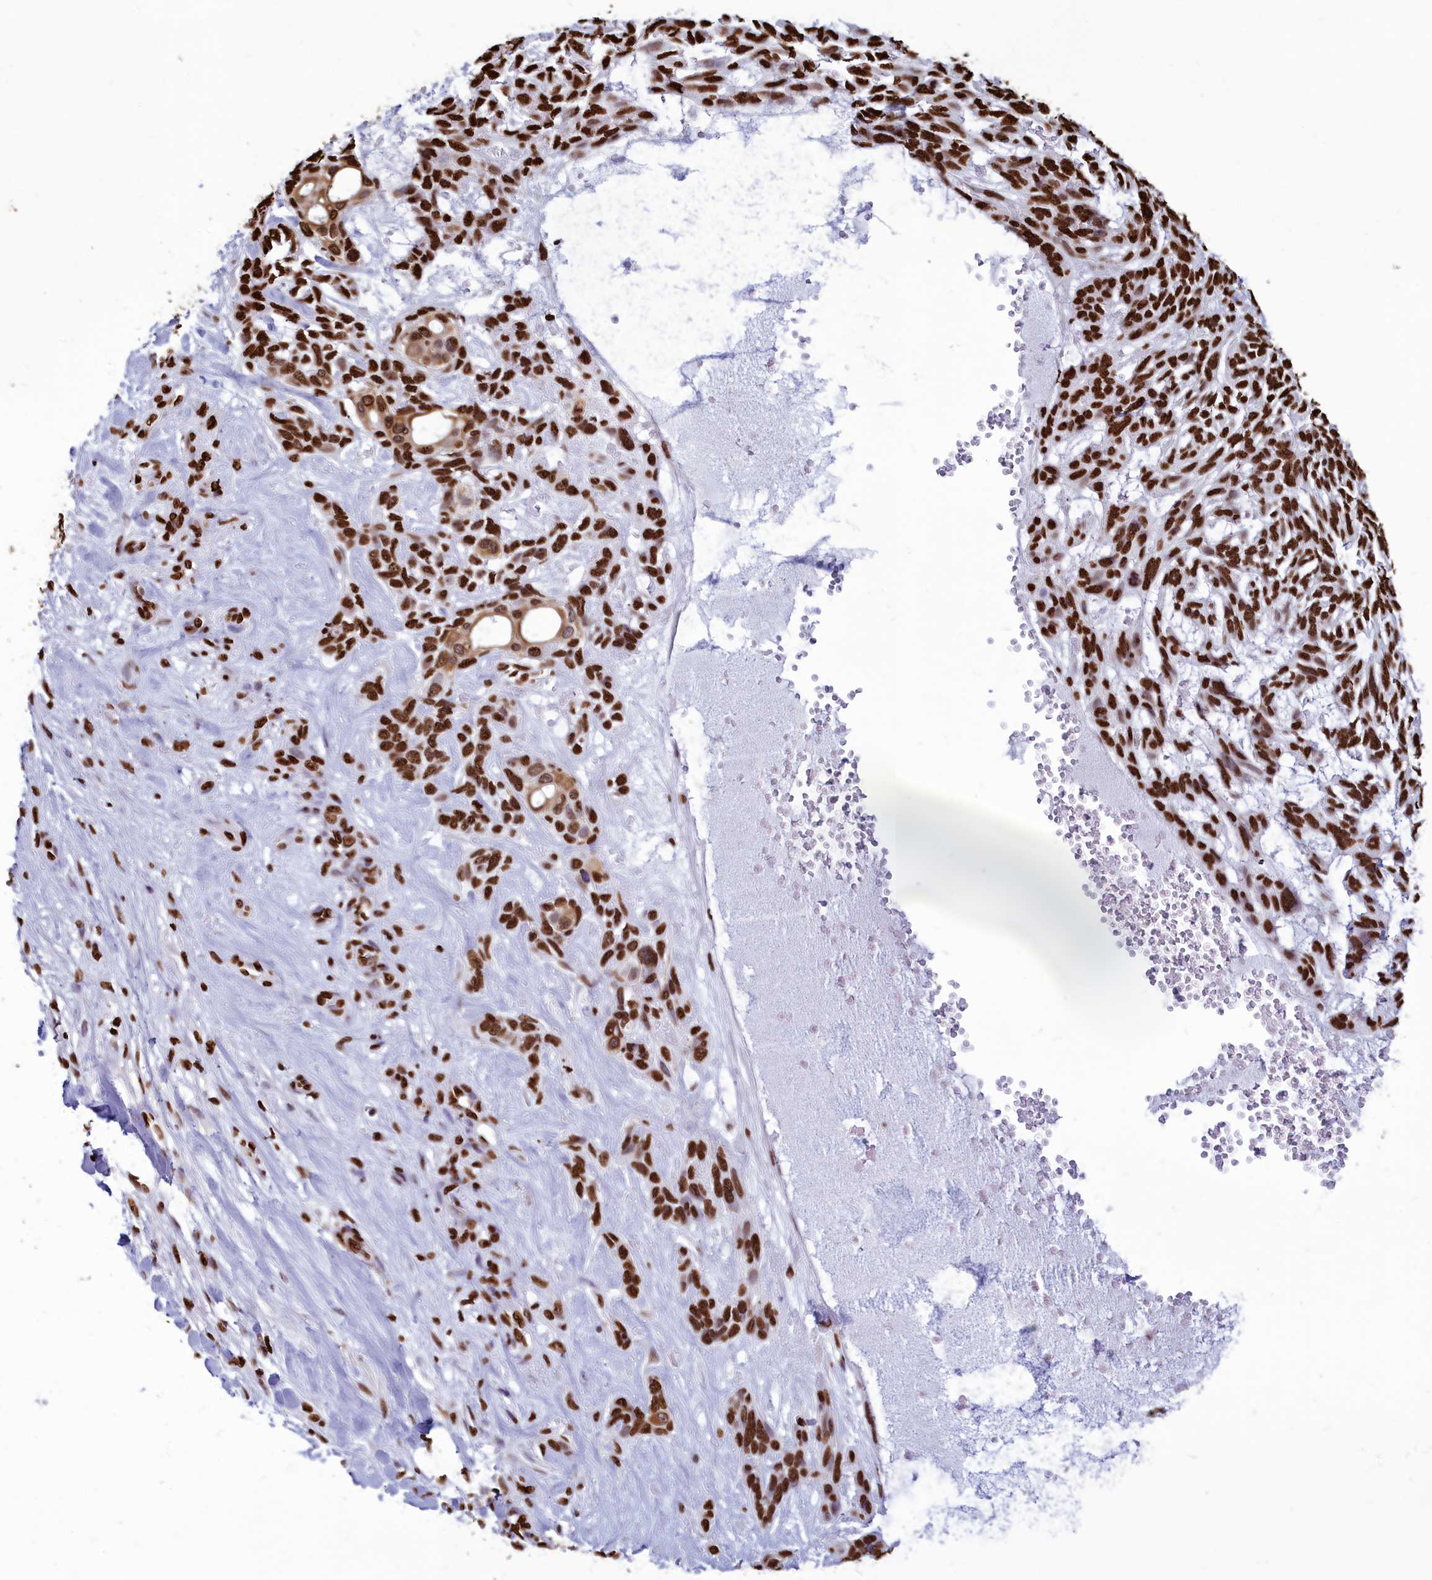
{"staining": {"intensity": "strong", "quantity": ">75%", "location": "nuclear"}, "tissue": "skin cancer", "cell_type": "Tumor cells", "image_type": "cancer", "snomed": [{"axis": "morphology", "description": "Basal cell carcinoma"}, {"axis": "topography", "description": "Skin"}], "caption": "The immunohistochemical stain shows strong nuclear expression in tumor cells of skin cancer (basal cell carcinoma) tissue.", "gene": "AKAP17A", "patient": {"sex": "male", "age": 88}}